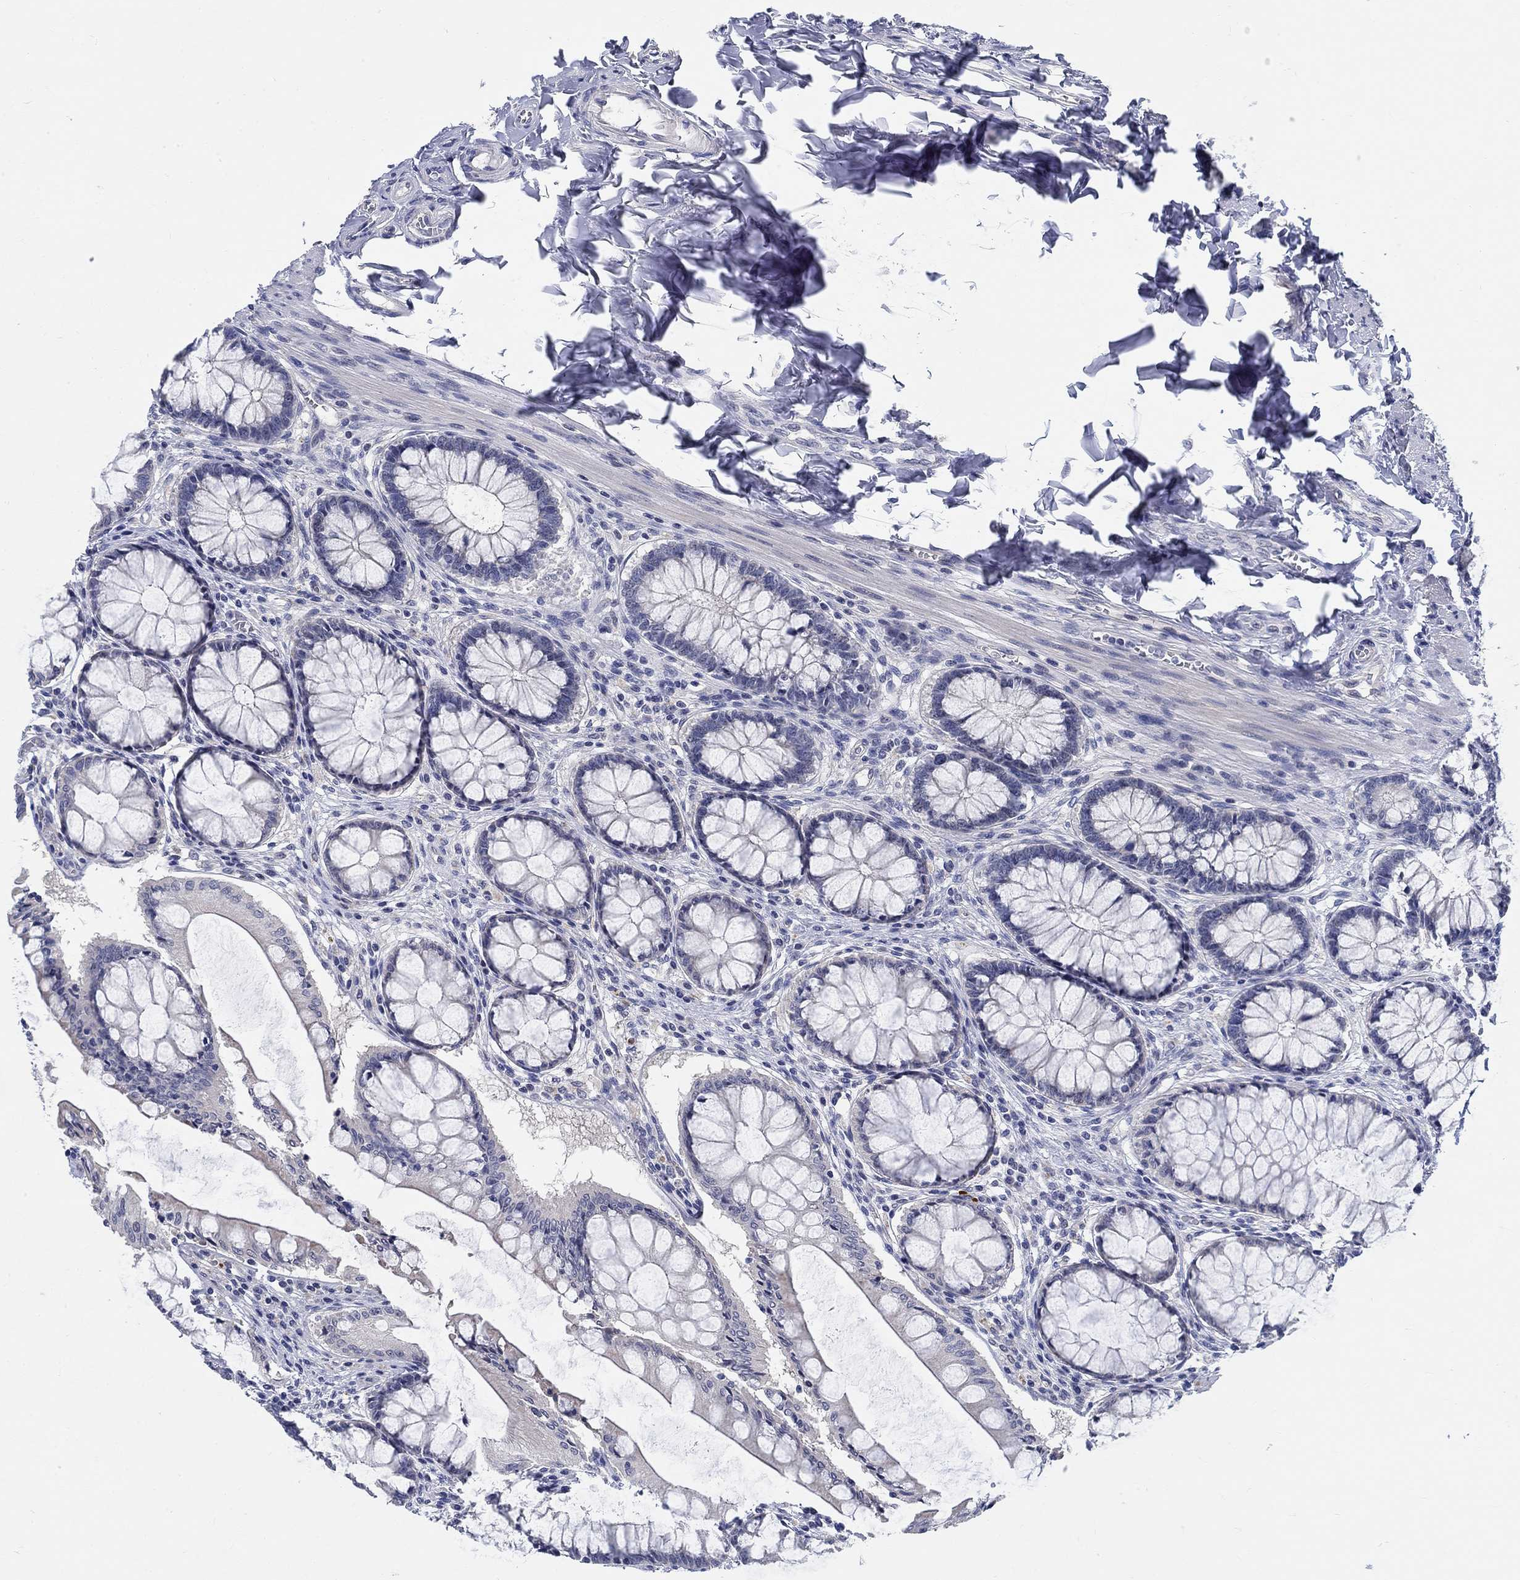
{"staining": {"intensity": "negative", "quantity": "none", "location": "none"}, "tissue": "colon", "cell_type": "Endothelial cells", "image_type": "normal", "snomed": [{"axis": "morphology", "description": "Normal tissue, NOS"}, {"axis": "topography", "description": "Colon"}], "caption": "This is an IHC micrograph of normal human colon. There is no positivity in endothelial cells.", "gene": "SMIM18", "patient": {"sex": "female", "age": 65}}